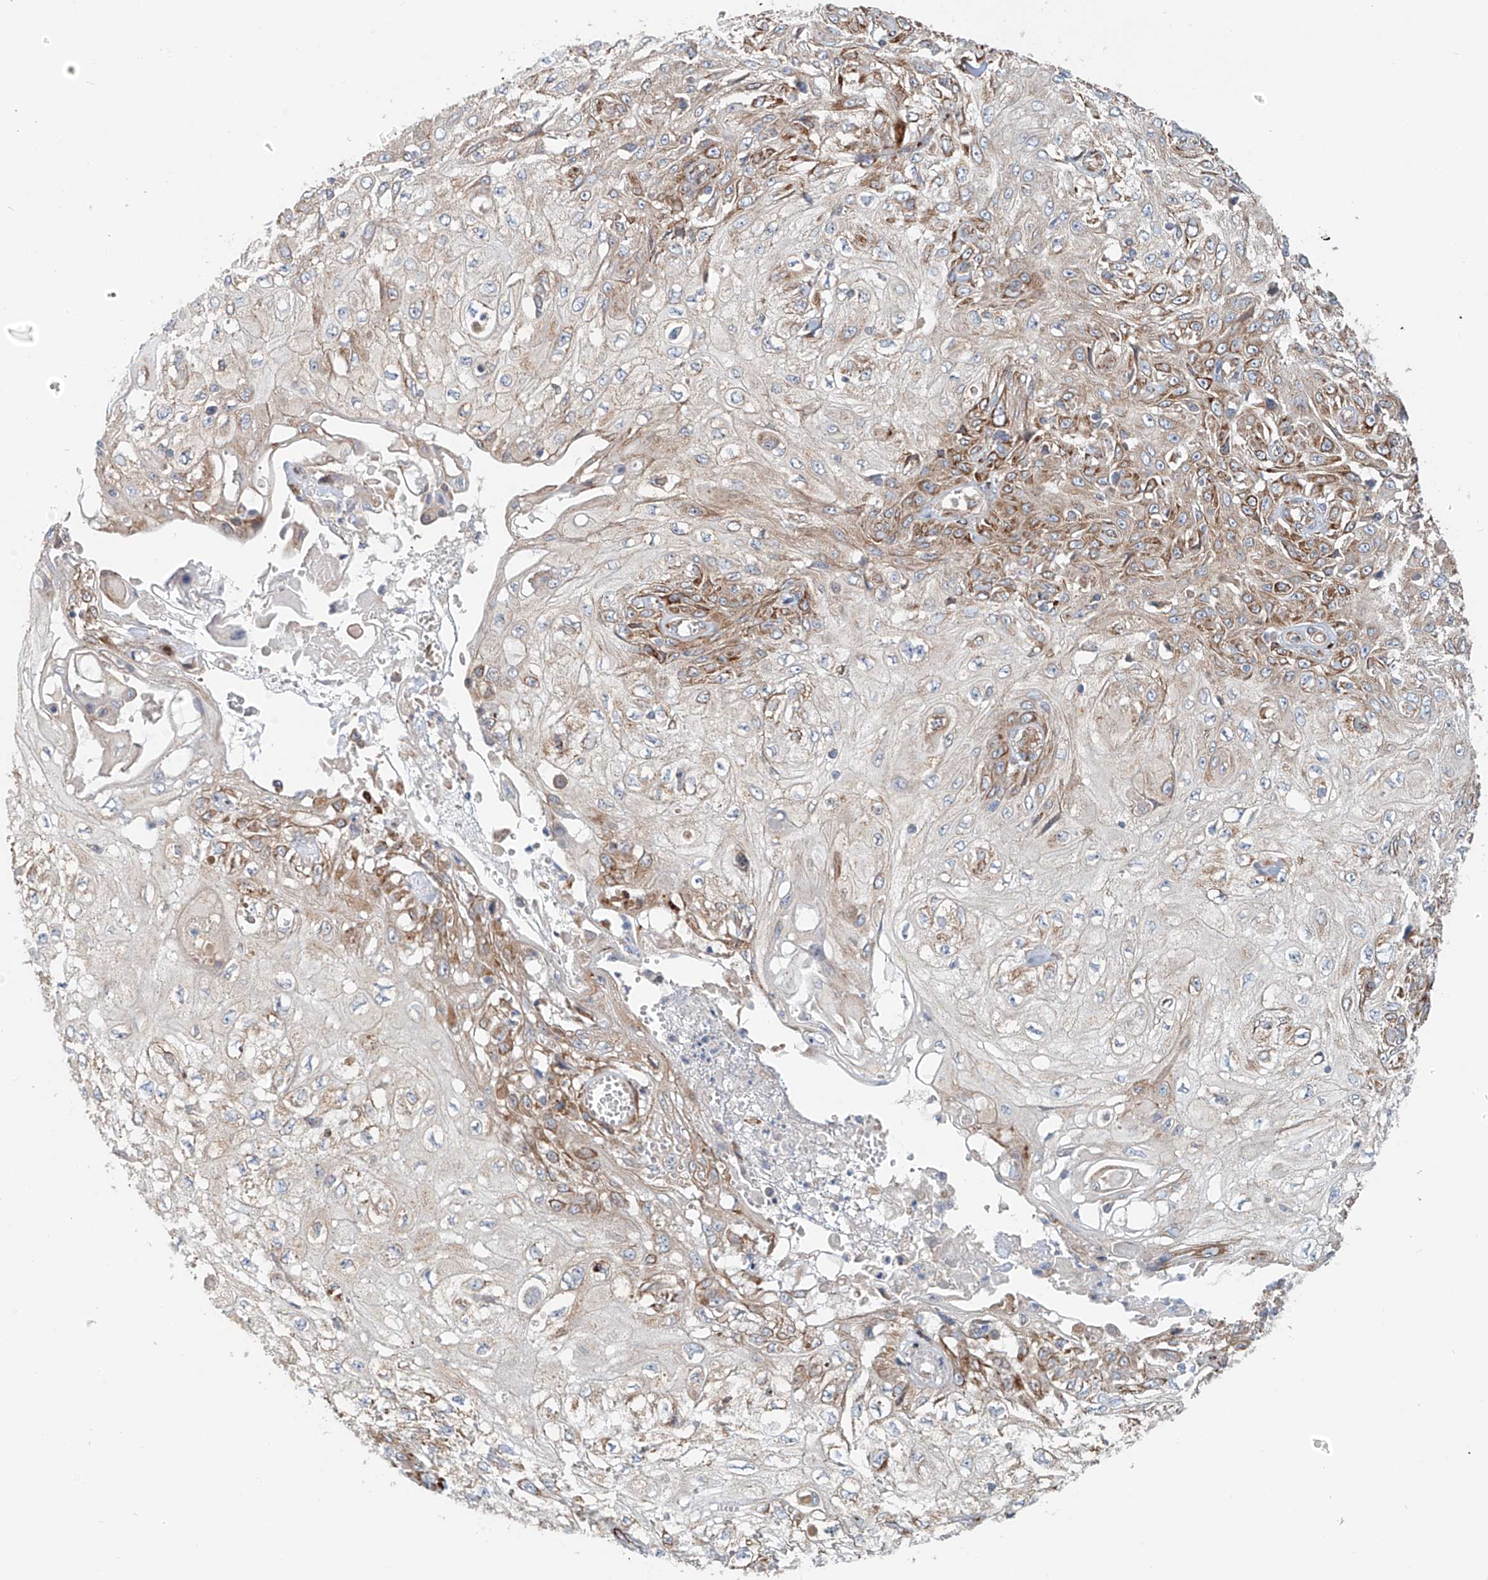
{"staining": {"intensity": "strong", "quantity": "25%-75%", "location": "cytoplasmic/membranous"}, "tissue": "skin cancer", "cell_type": "Tumor cells", "image_type": "cancer", "snomed": [{"axis": "morphology", "description": "Squamous cell carcinoma, NOS"}, {"axis": "morphology", "description": "Squamous cell carcinoma, metastatic, NOS"}, {"axis": "topography", "description": "Skin"}, {"axis": "topography", "description": "Lymph node"}], "caption": "Protein expression analysis of human squamous cell carcinoma (skin) reveals strong cytoplasmic/membranous staining in about 25%-75% of tumor cells. Immunohistochemistry stains the protein of interest in brown and the nuclei are stained blue.", "gene": "SNAP29", "patient": {"sex": "male", "age": 75}}